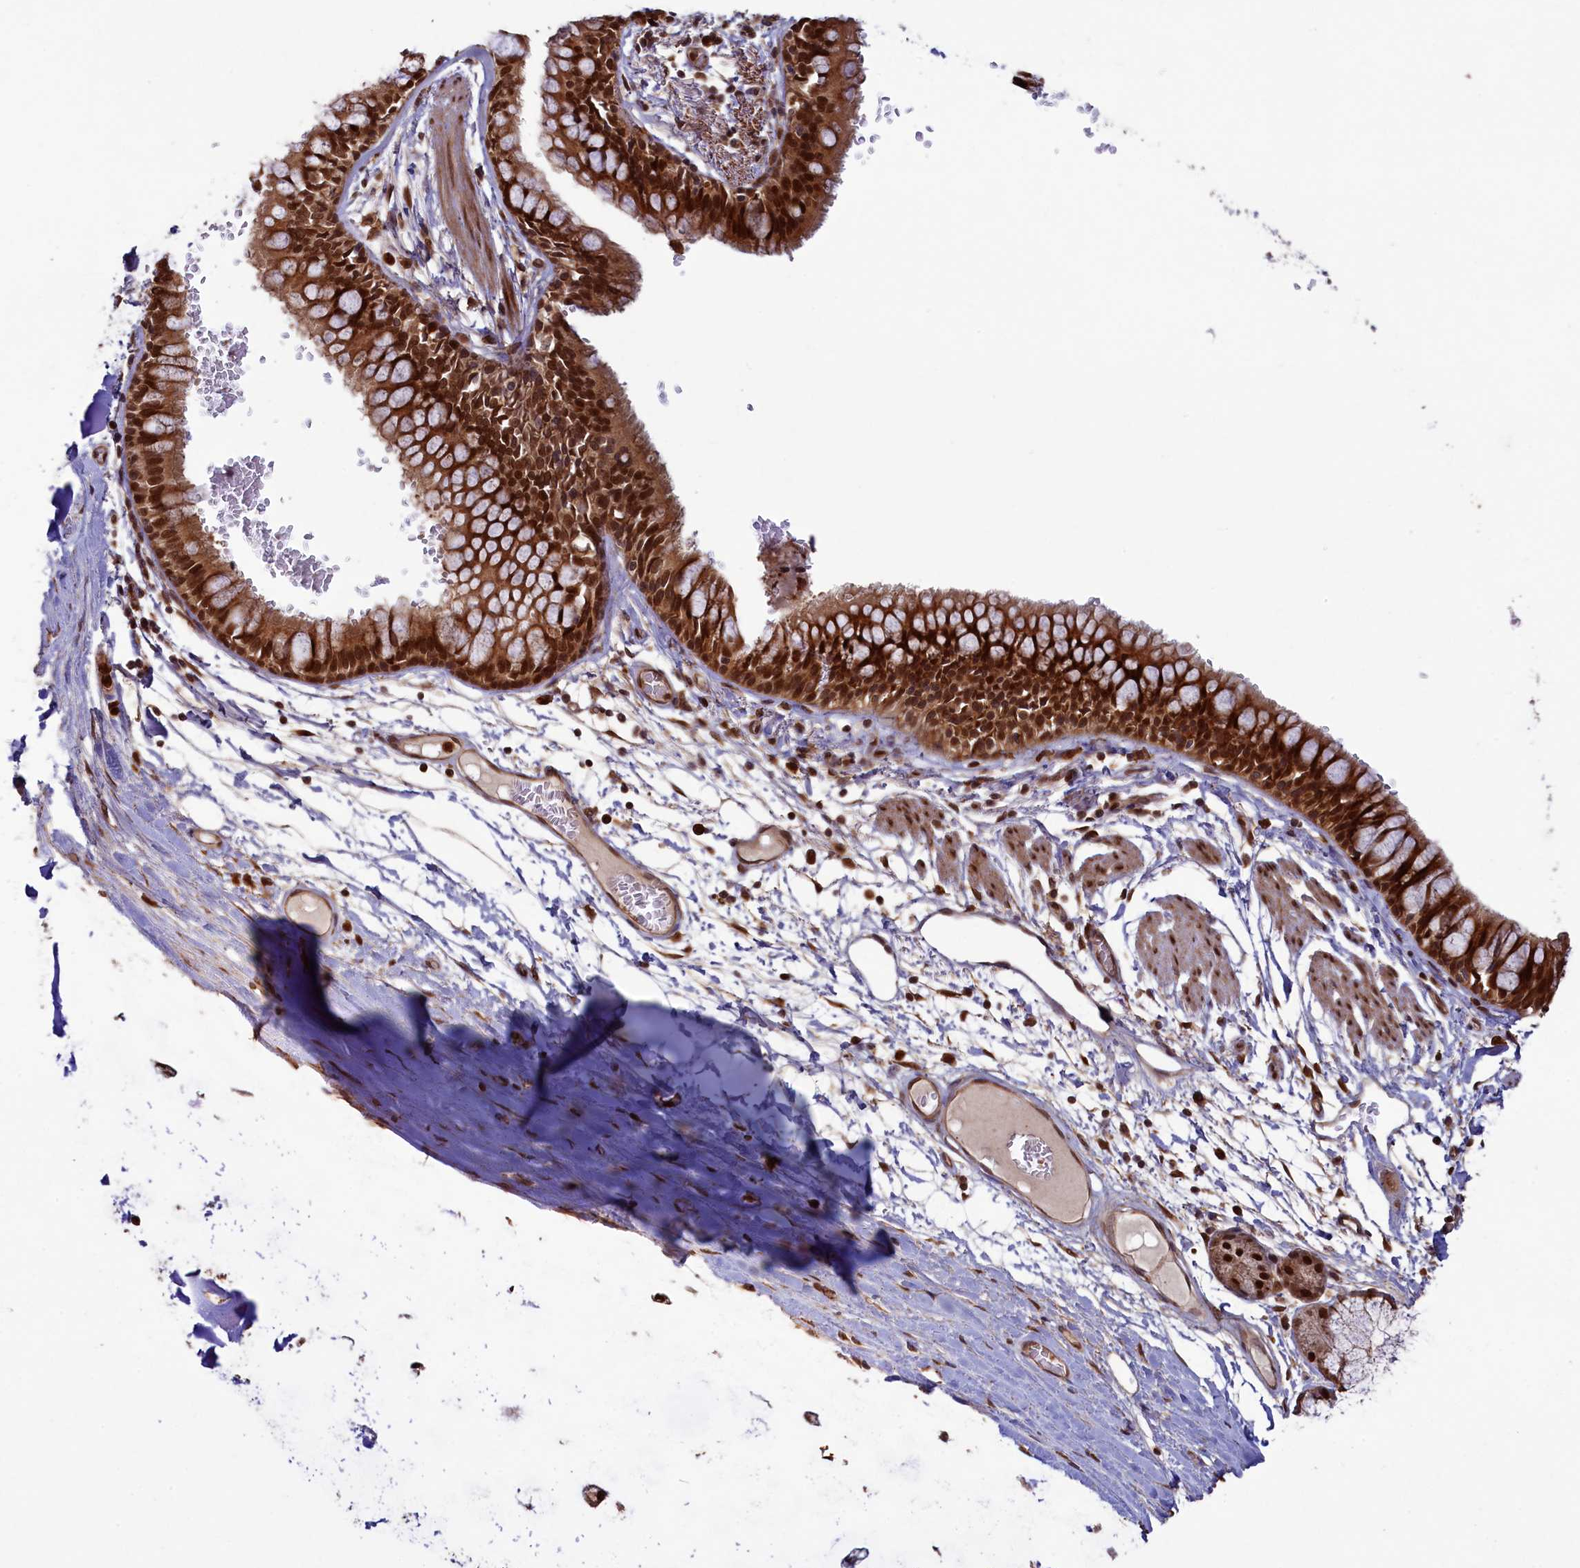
{"staining": {"intensity": "strong", "quantity": ">75%", "location": "cytoplasmic/membranous,nuclear"}, "tissue": "bronchus", "cell_type": "Respiratory epithelial cells", "image_type": "normal", "snomed": [{"axis": "morphology", "description": "Normal tissue, NOS"}, {"axis": "topography", "description": "Cartilage tissue"}, {"axis": "topography", "description": "Bronchus"}], "caption": "Respiratory epithelial cells display high levels of strong cytoplasmic/membranous,nuclear expression in about >75% of cells in normal human bronchus.", "gene": "NAE1", "patient": {"sex": "female", "age": 36}}